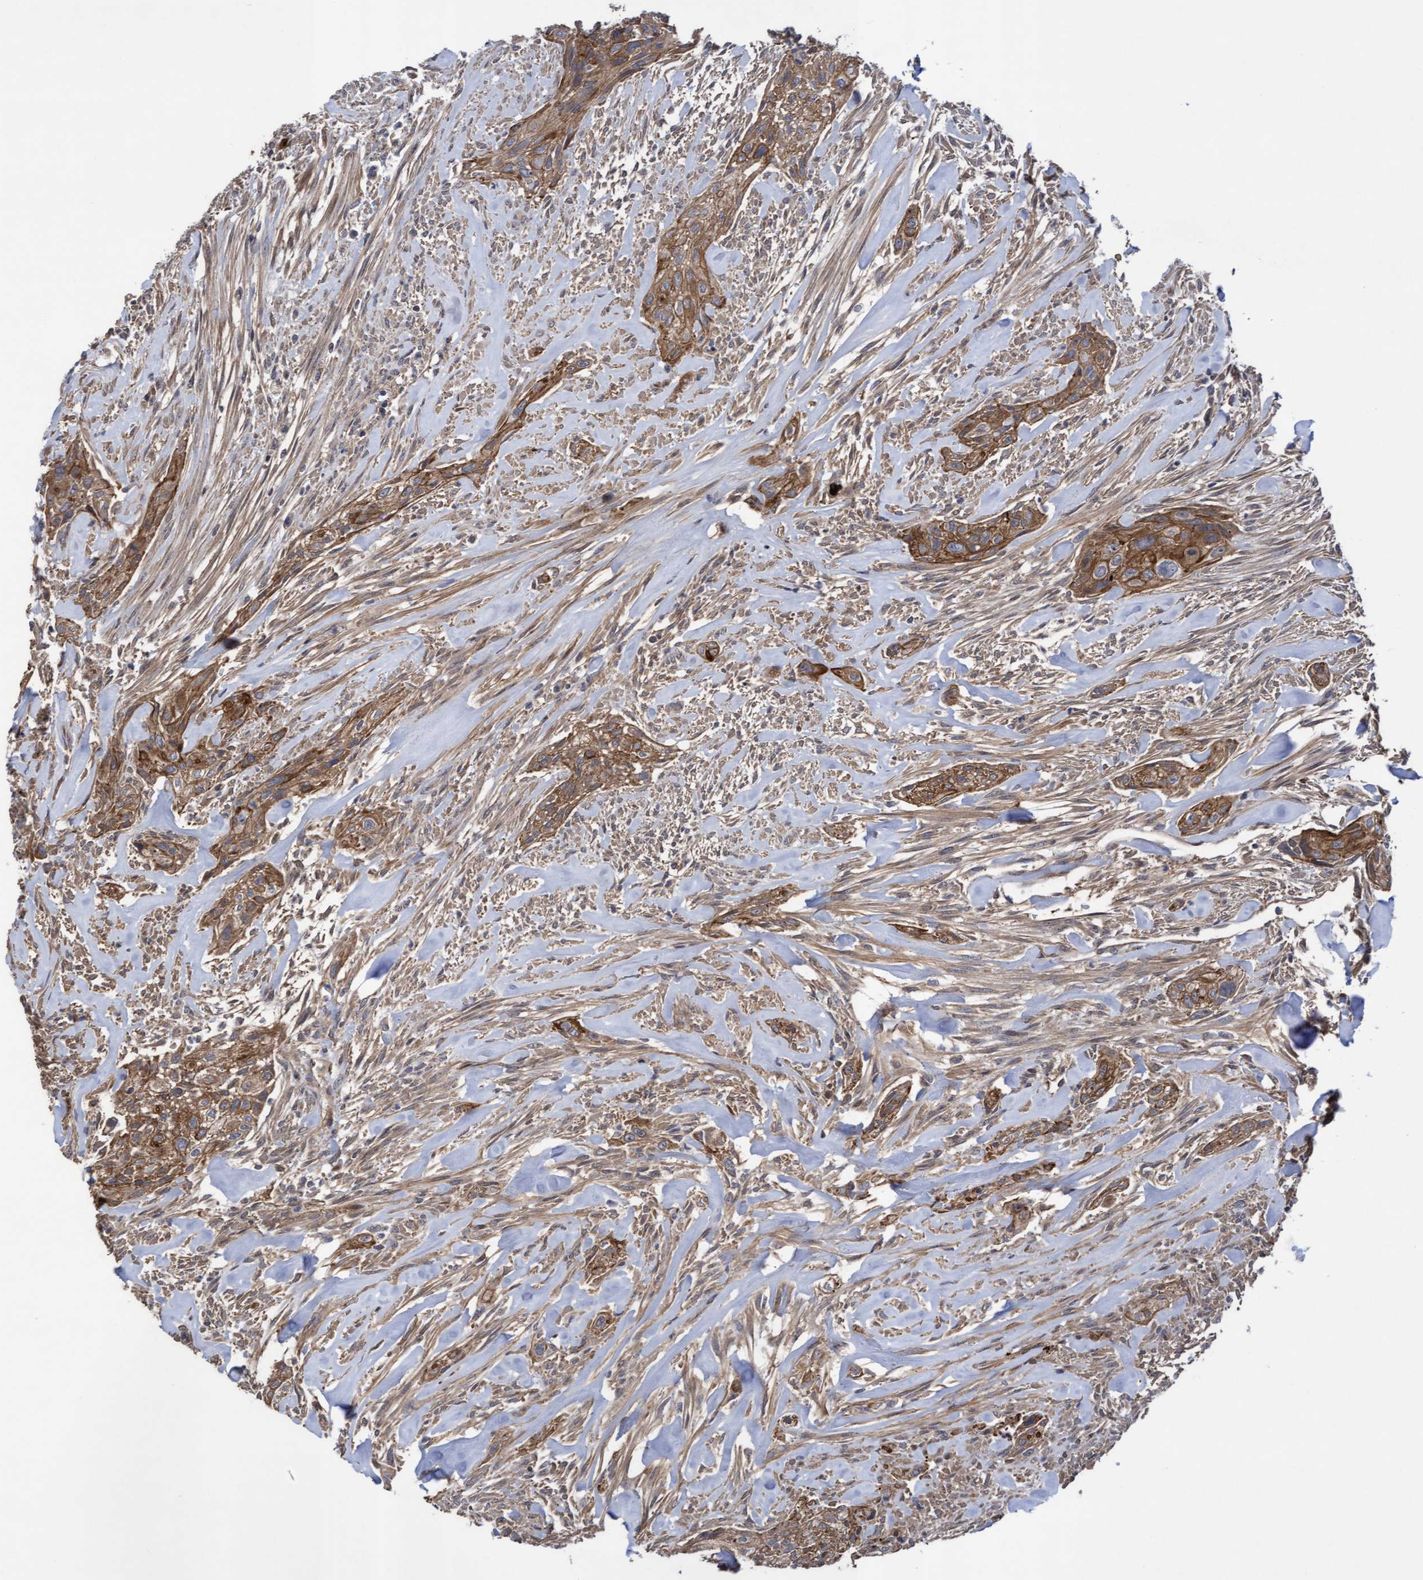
{"staining": {"intensity": "strong", "quantity": ">75%", "location": "cytoplasmic/membranous"}, "tissue": "urothelial cancer", "cell_type": "Tumor cells", "image_type": "cancer", "snomed": [{"axis": "morphology", "description": "Urothelial carcinoma, Low grade"}, {"axis": "morphology", "description": "Urothelial carcinoma, High grade"}, {"axis": "topography", "description": "Urinary bladder"}], "caption": "IHC photomicrograph of urothelial carcinoma (high-grade) stained for a protein (brown), which reveals high levels of strong cytoplasmic/membranous staining in approximately >75% of tumor cells.", "gene": "COBL", "patient": {"sex": "male", "age": 35}}